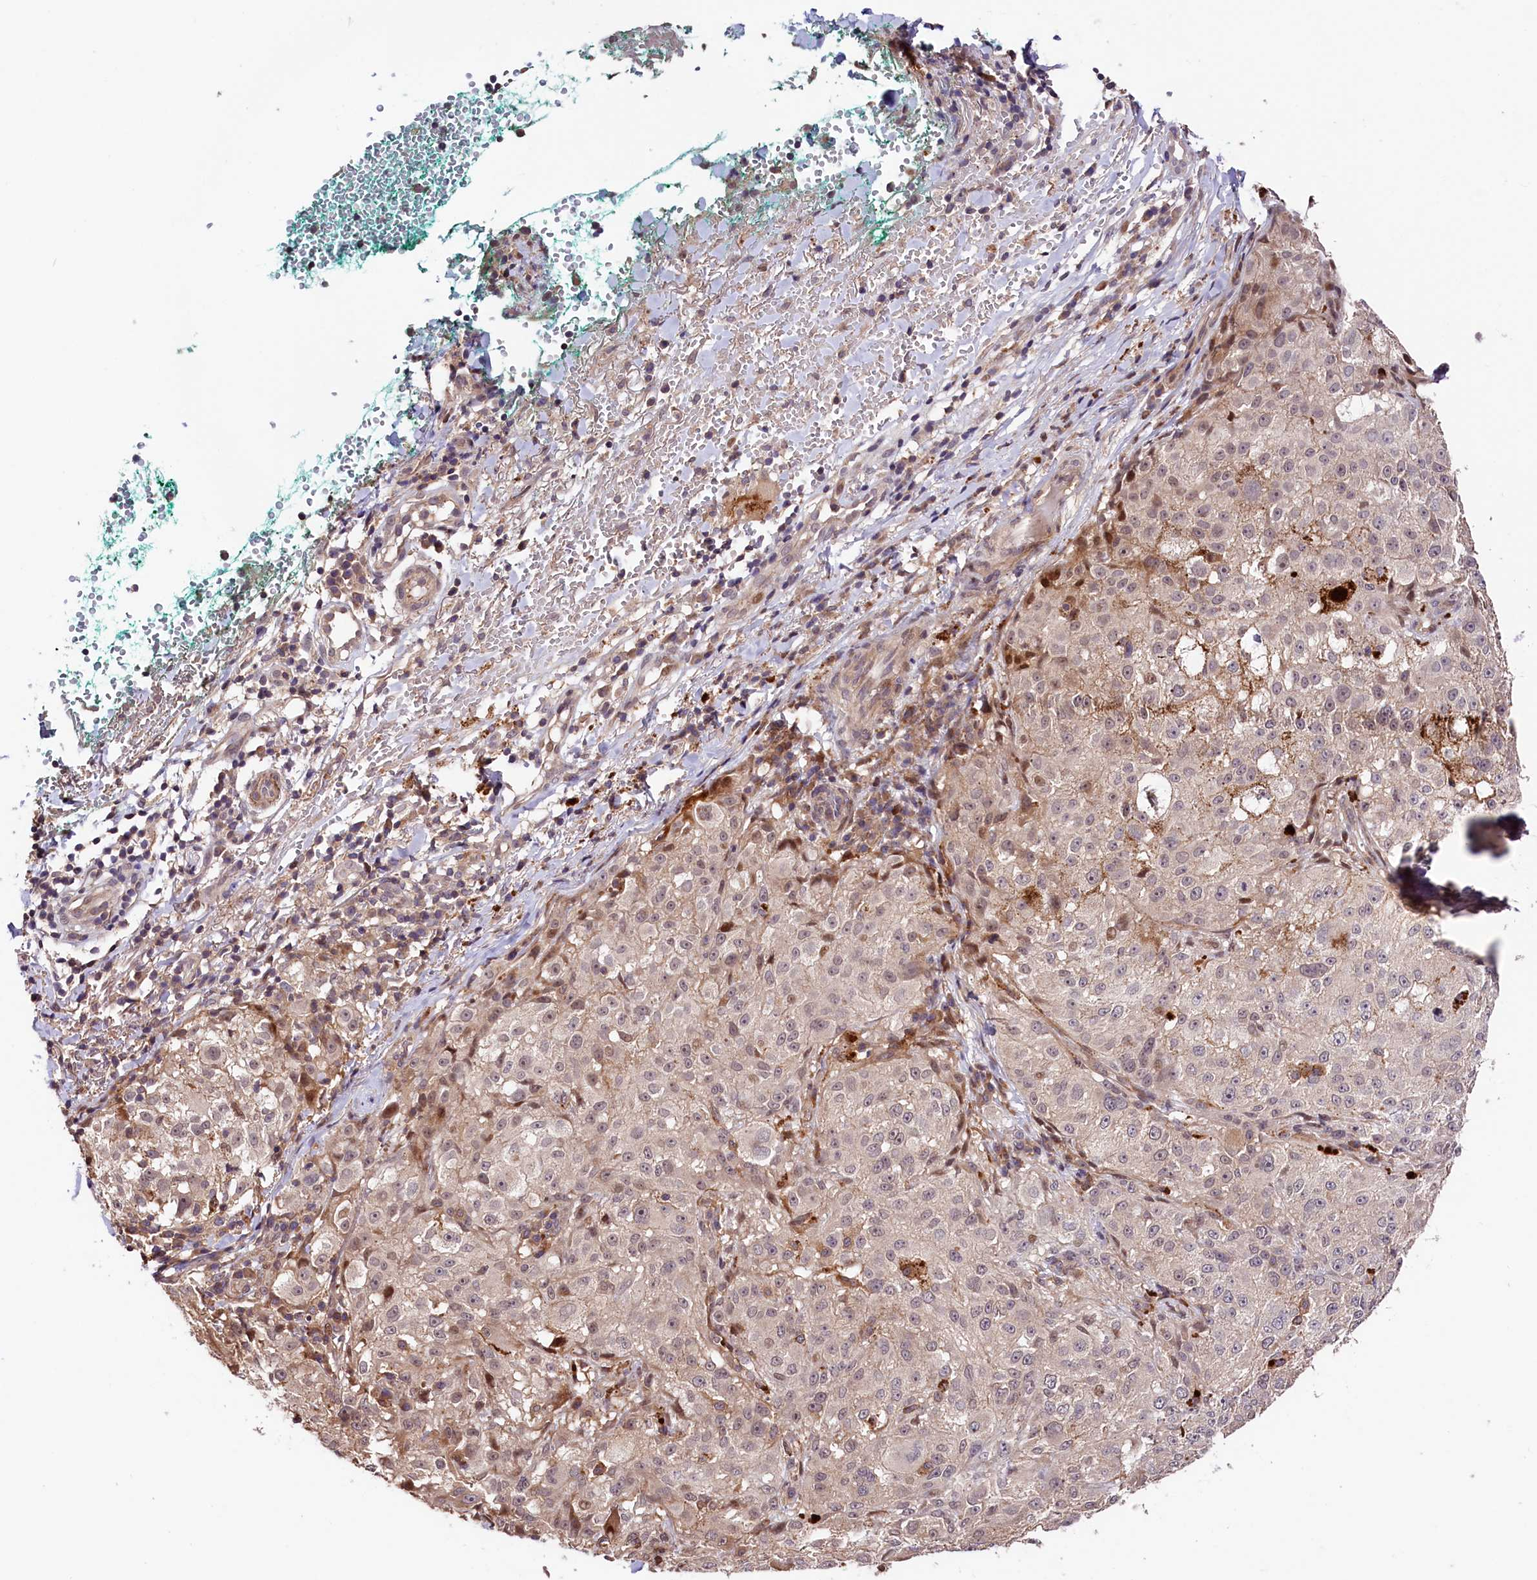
{"staining": {"intensity": "weak", "quantity": "<25%", "location": "cytoplasmic/membranous"}, "tissue": "melanoma", "cell_type": "Tumor cells", "image_type": "cancer", "snomed": [{"axis": "morphology", "description": "Necrosis, NOS"}, {"axis": "morphology", "description": "Malignant melanoma, NOS"}, {"axis": "topography", "description": "Skin"}], "caption": "High magnification brightfield microscopy of malignant melanoma stained with DAB (brown) and counterstained with hematoxylin (blue): tumor cells show no significant expression.", "gene": "CACNA1H", "patient": {"sex": "female", "age": 87}}